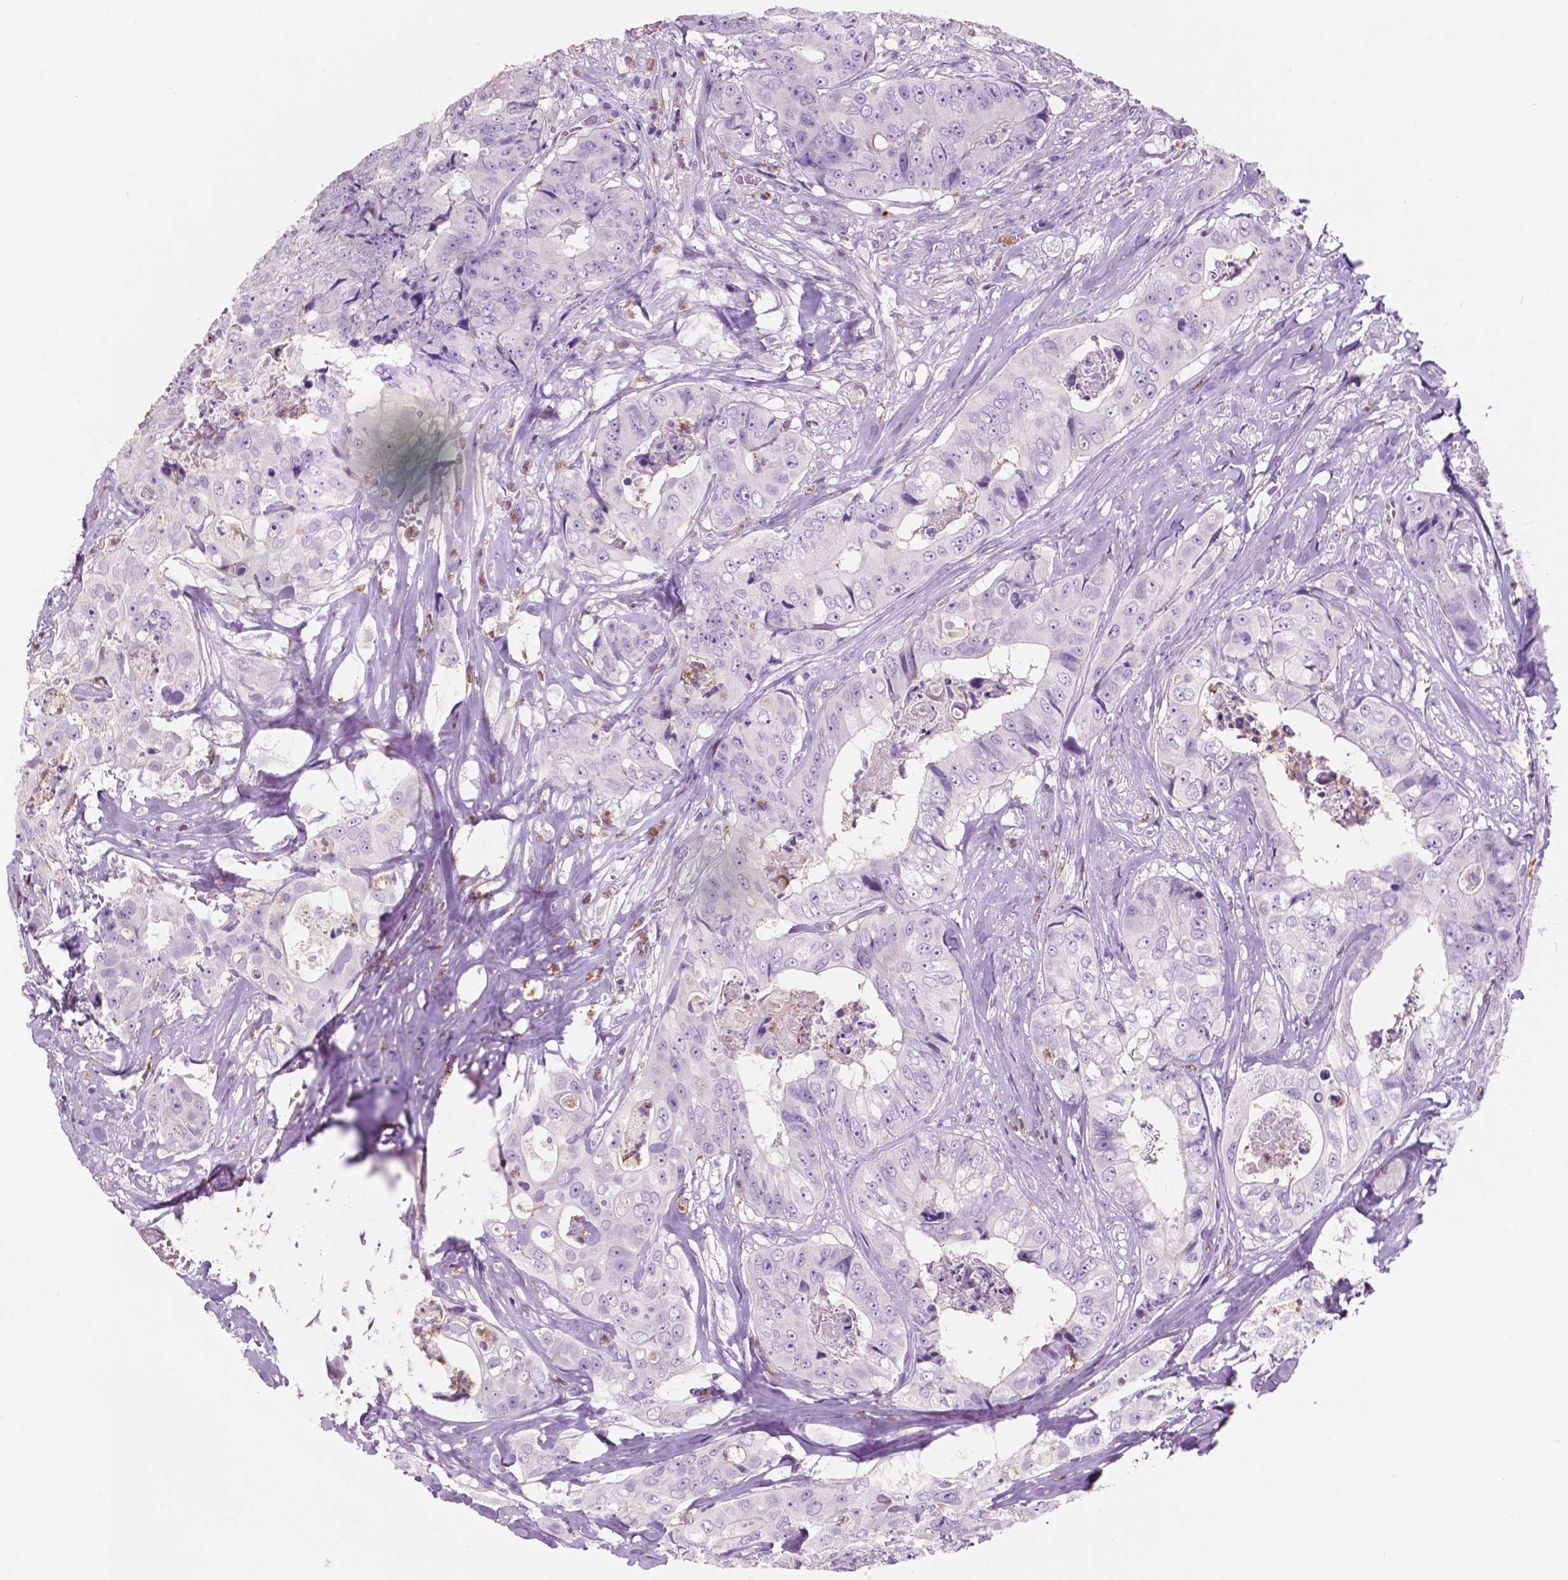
{"staining": {"intensity": "negative", "quantity": "none", "location": "none"}, "tissue": "colorectal cancer", "cell_type": "Tumor cells", "image_type": "cancer", "snomed": [{"axis": "morphology", "description": "Adenocarcinoma, NOS"}, {"axis": "topography", "description": "Rectum"}], "caption": "Adenocarcinoma (colorectal) stained for a protein using IHC displays no expression tumor cells.", "gene": "CUZD1", "patient": {"sex": "female", "age": 62}}